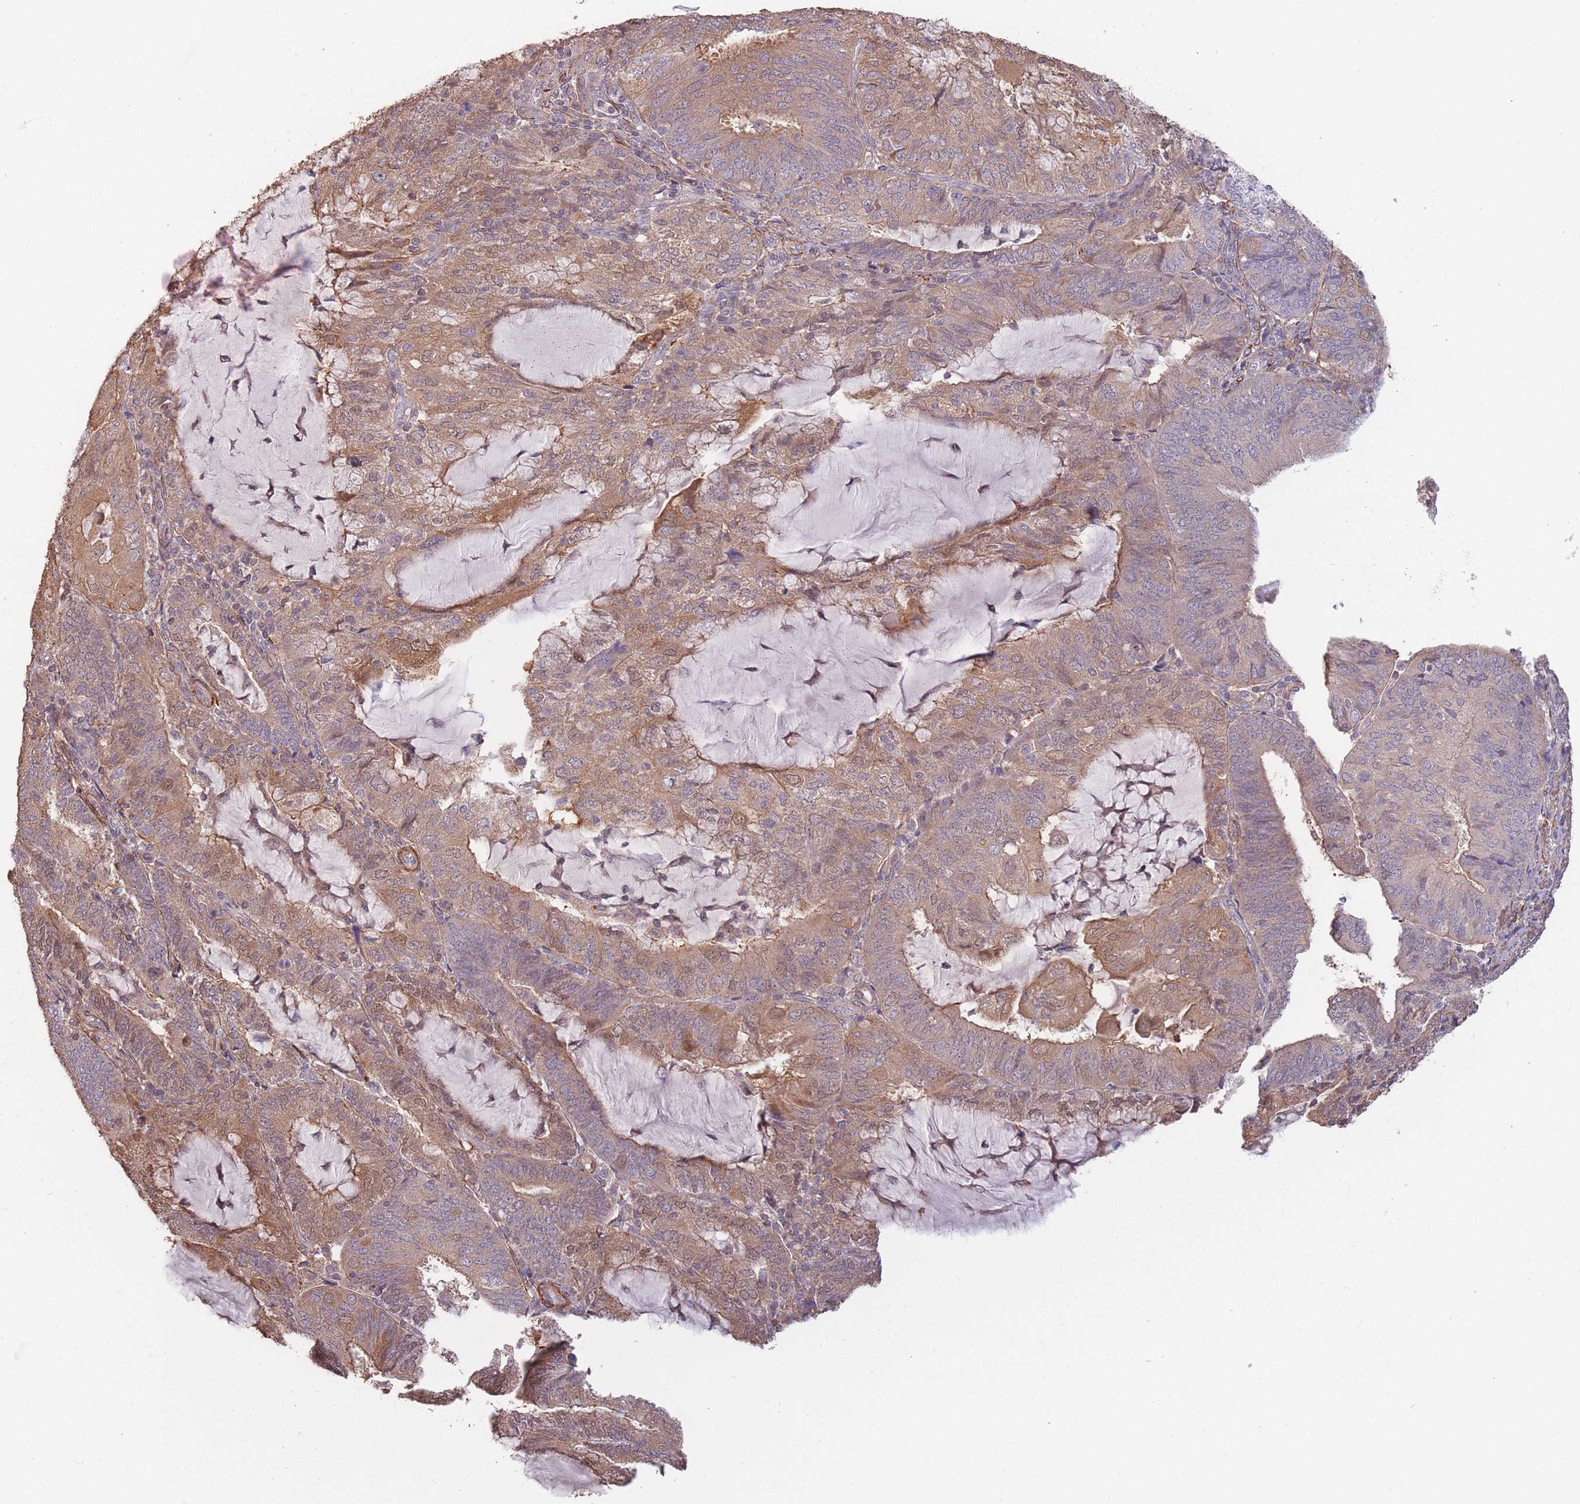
{"staining": {"intensity": "moderate", "quantity": ">75%", "location": "cytoplasmic/membranous"}, "tissue": "endometrial cancer", "cell_type": "Tumor cells", "image_type": "cancer", "snomed": [{"axis": "morphology", "description": "Adenocarcinoma, NOS"}, {"axis": "topography", "description": "Endometrium"}], "caption": "About >75% of tumor cells in human endometrial cancer (adenocarcinoma) display moderate cytoplasmic/membranous protein expression as visualized by brown immunohistochemical staining.", "gene": "NLRC4", "patient": {"sex": "female", "age": 81}}